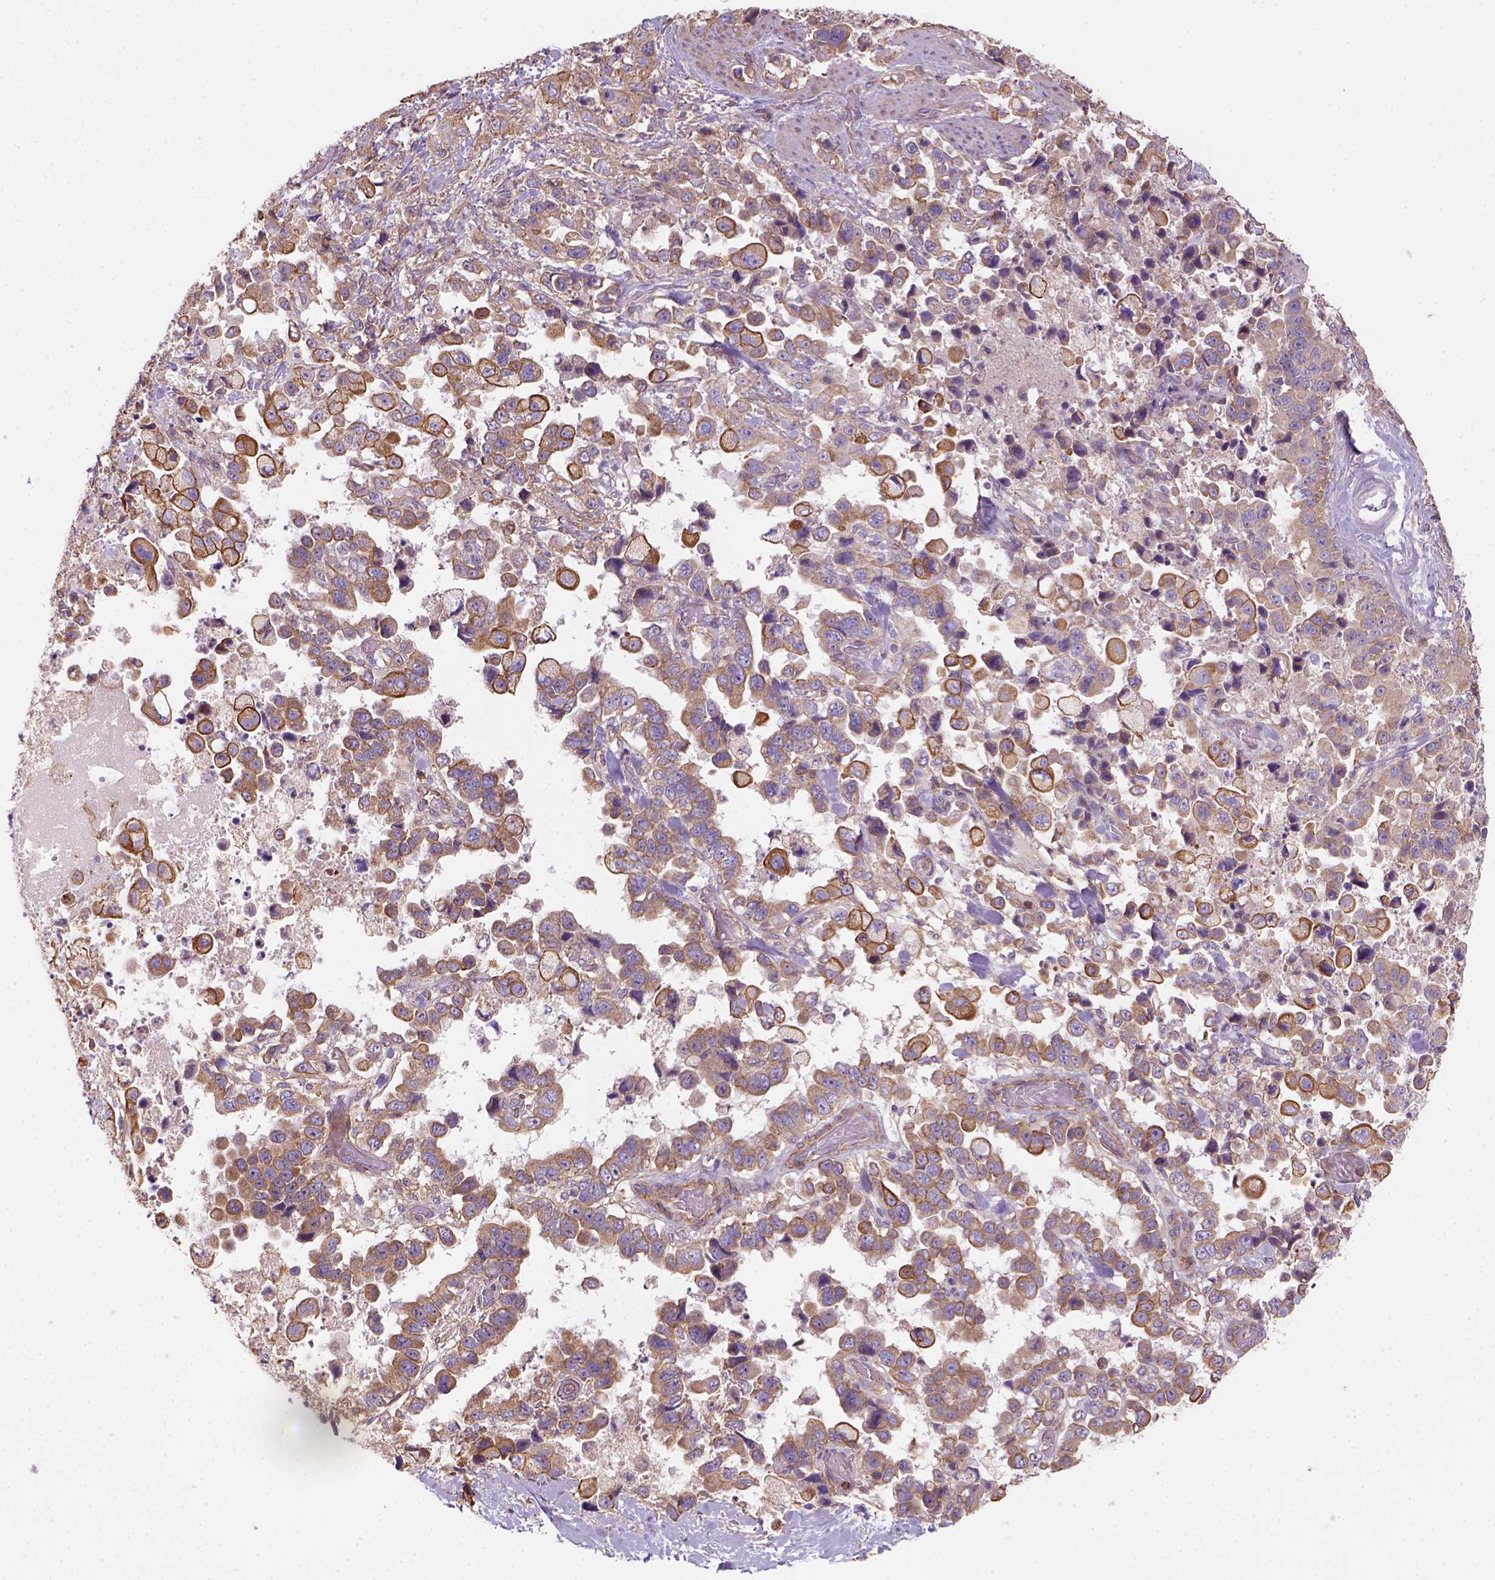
{"staining": {"intensity": "moderate", "quantity": ">75%", "location": "cytoplasmic/membranous"}, "tissue": "stomach cancer", "cell_type": "Tumor cells", "image_type": "cancer", "snomed": [{"axis": "morphology", "description": "Adenocarcinoma, NOS"}, {"axis": "topography", "description": "Stomach"}], "caption": "DAB (3,3'-diaminobenzidine) immunohistochemical staining of human stomach cancer shows moderate cytoplasmic/membranous protein positivity in approximately >75% of tumor cells.", "gene": "GPRC5D", "patient": {"sex": "male", "age": 59}}